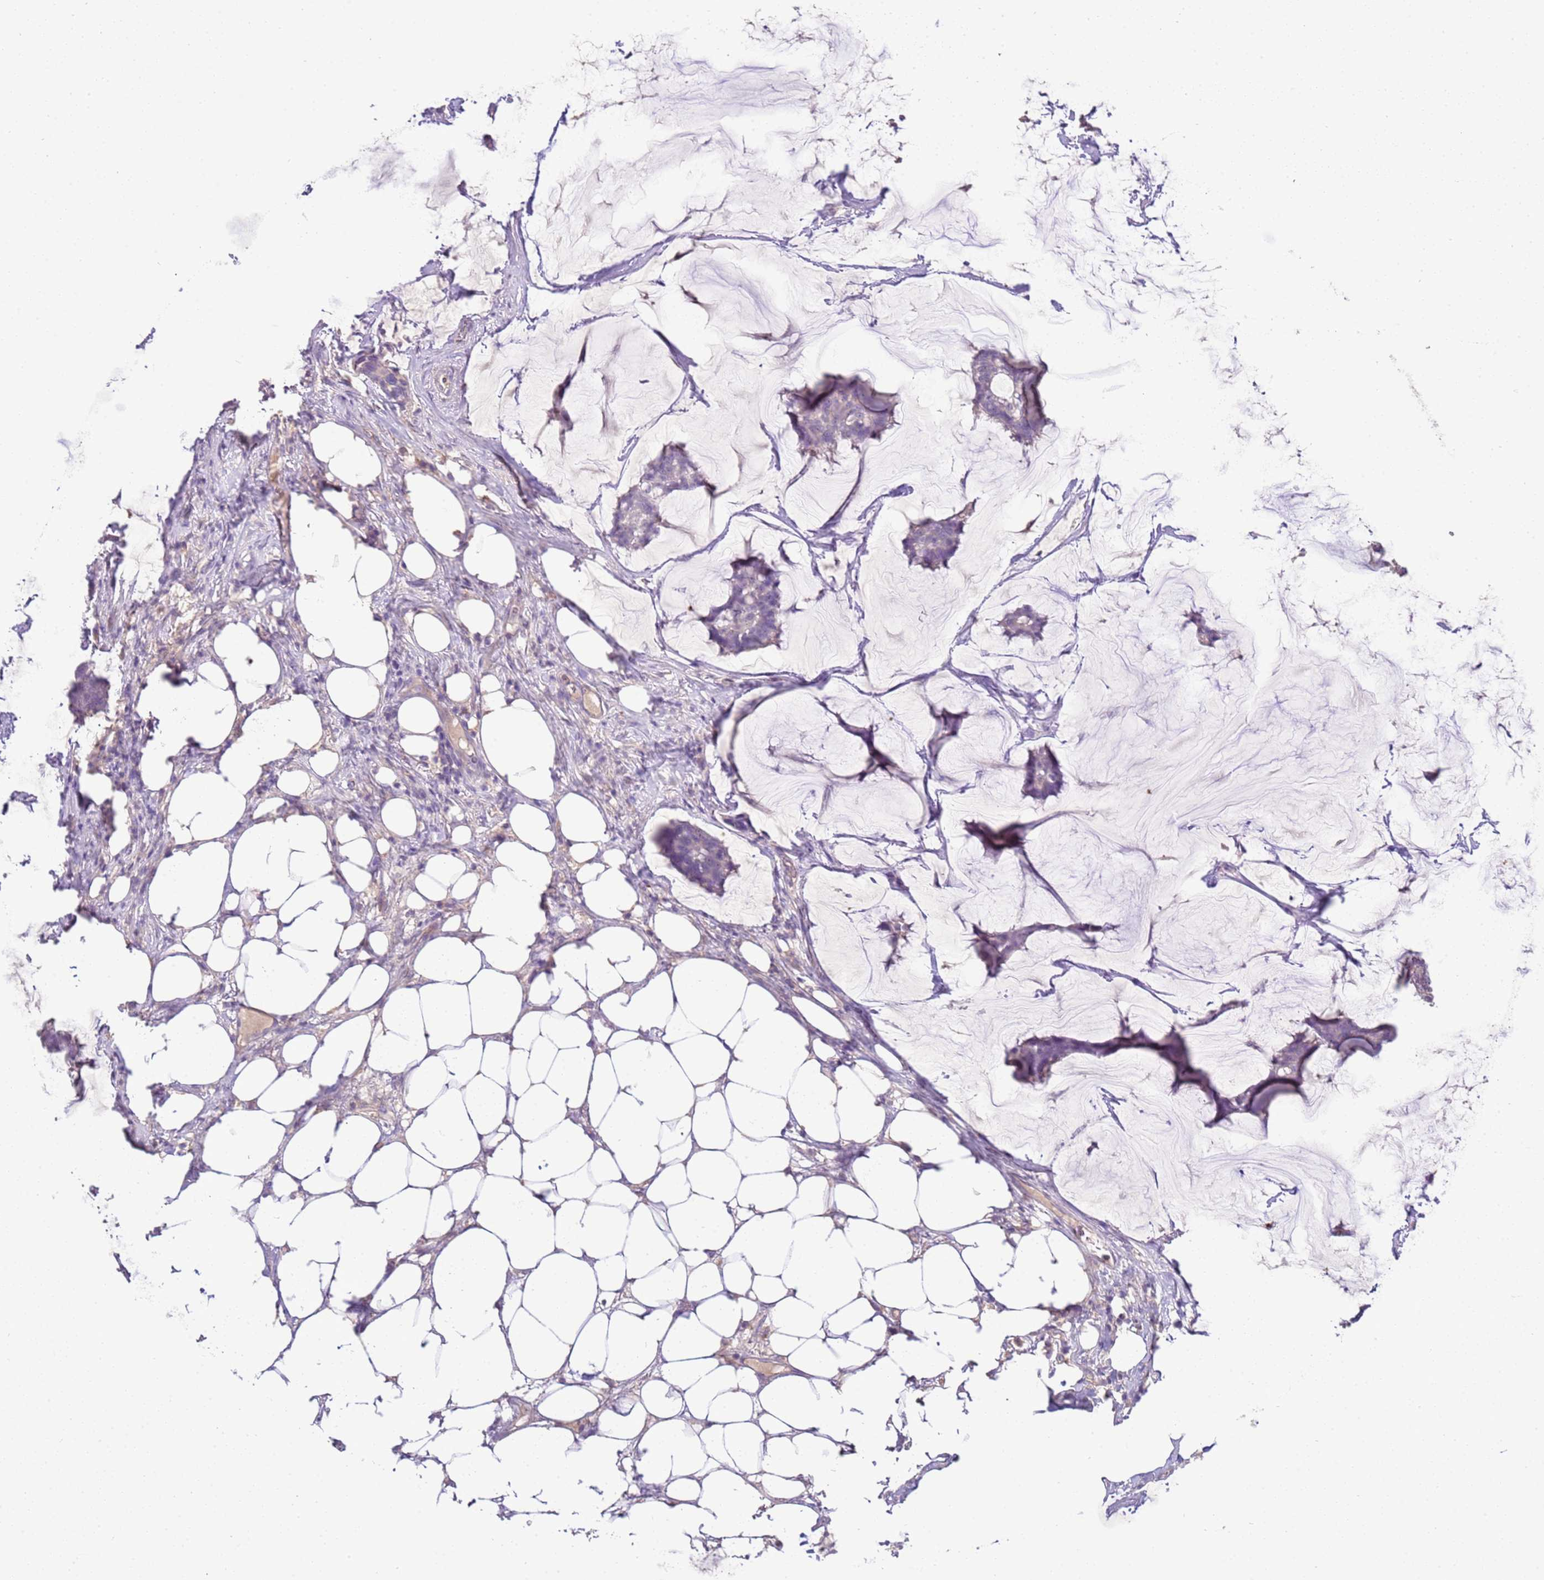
{"staining": {"intensity": "negative", "quantity": "none", "location": "none"}, "tissue": "breast cancer", "cell_type": "Tumor cells", "image_type": "cancer", "snomed": [{"axis": "morphology", "description": "Duct carcinoma"}, {"axis": "topography", "description": "Breast"}], "caption": "This is an immunohistochemistry (IHC) photomicrograph of human breast cancer. There is no staining in tumor cells.", "gene": "IL2RG", "patient": {"sex": "female", "age": 93}}